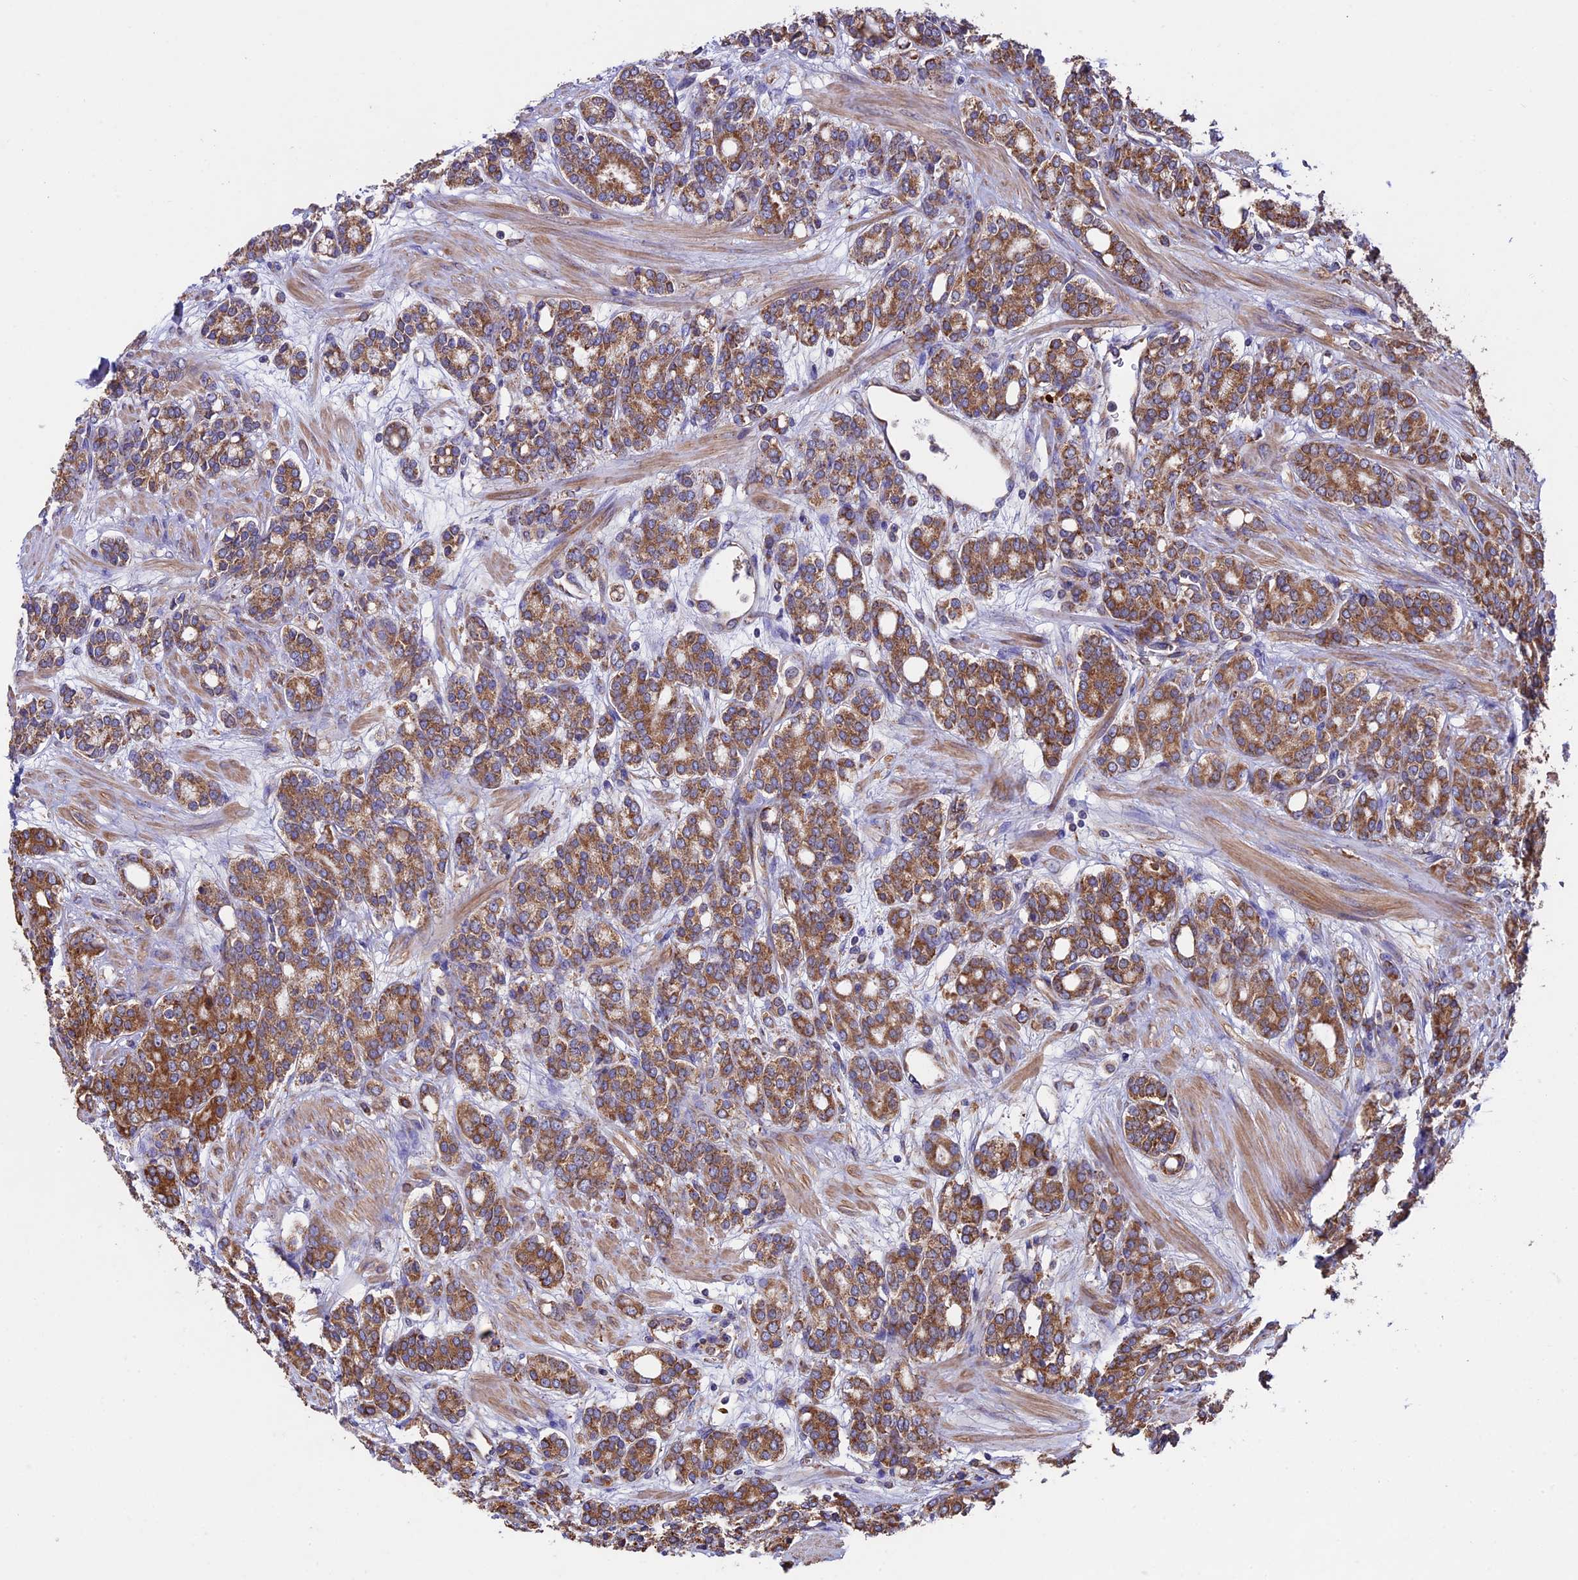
{"staining": {"intensity": "moderate", "quantity": ">75%", "location": "cytoplasmic/membranous"}, "tissue": "prostate cancer", "cell_type": "Tumor cells", "image_type": "cancer", "snomed": [{"axis": "morphology", "description": "Adenocarcinoma, High grade"}, {"axis": "topography", "description": "Prostate"}], "caption": "DAB immunohistochemical staining of prostate cancer (adenocarcinoma (high-grade)) shows moderate cytoplasmic/membranous protein staining in approximately >75% of tumor cells.", "gene": "BTBD3", "patient": {"sex": "male", "age": 62}}